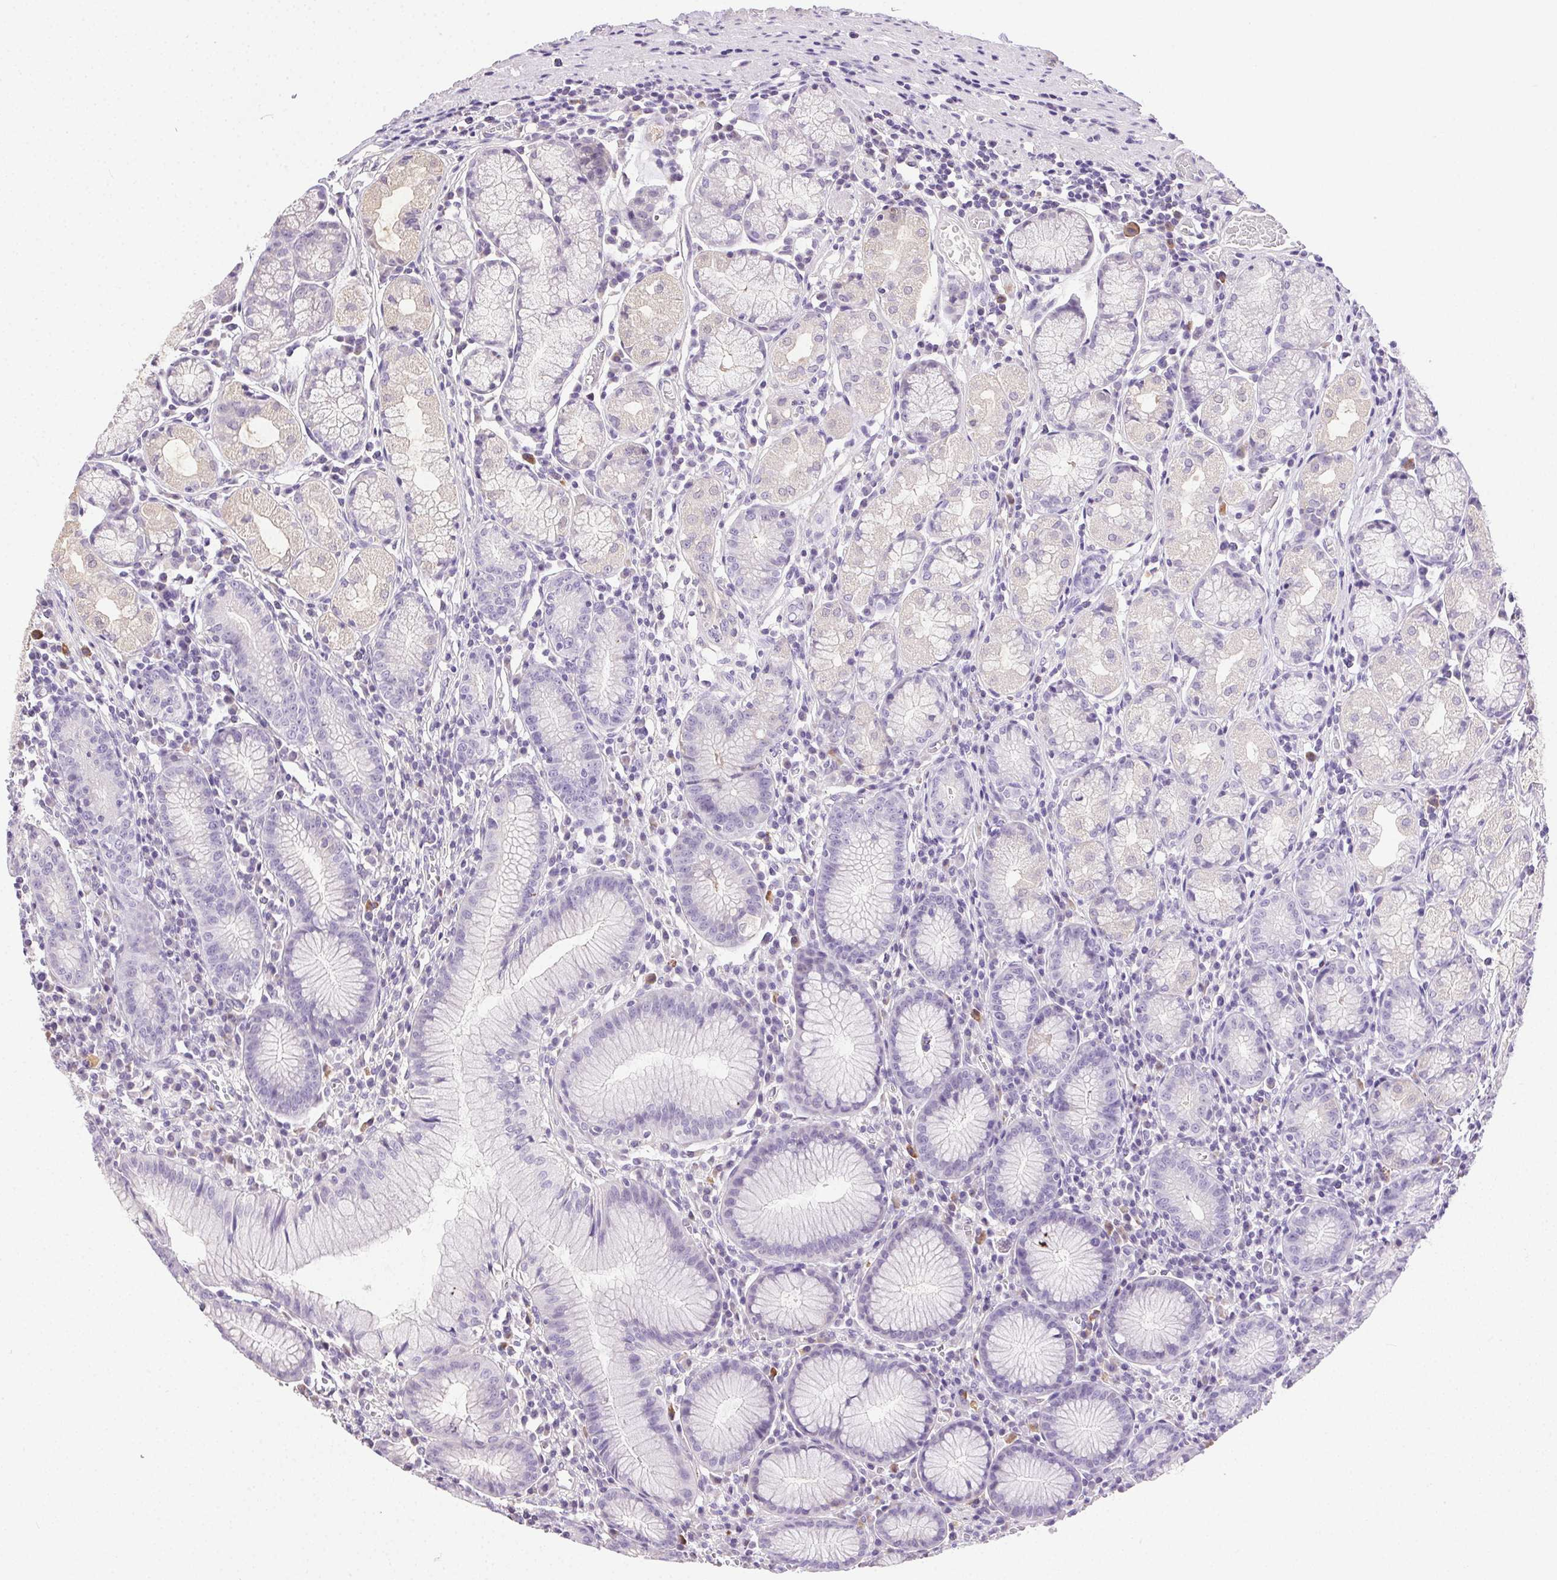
{"staining": {"intensity": "weak", "quantity": "<25%", "location": "cytoplasmic/membranous"}, "tissue": "stomach", "cell_type": "Glandular cells", "image_type": "normal", "snomed": [{"axis": "morphology", "description": "Normal tissue, NOS"}, {"axis": "topography", "description": "Stomach"}], "caption": "DAB immunohistochemical staining of benign human stomach shows no significant staining in glandular cells.", "gene": "SYCE2", "patient": {"sex": "male", "age": 55}}